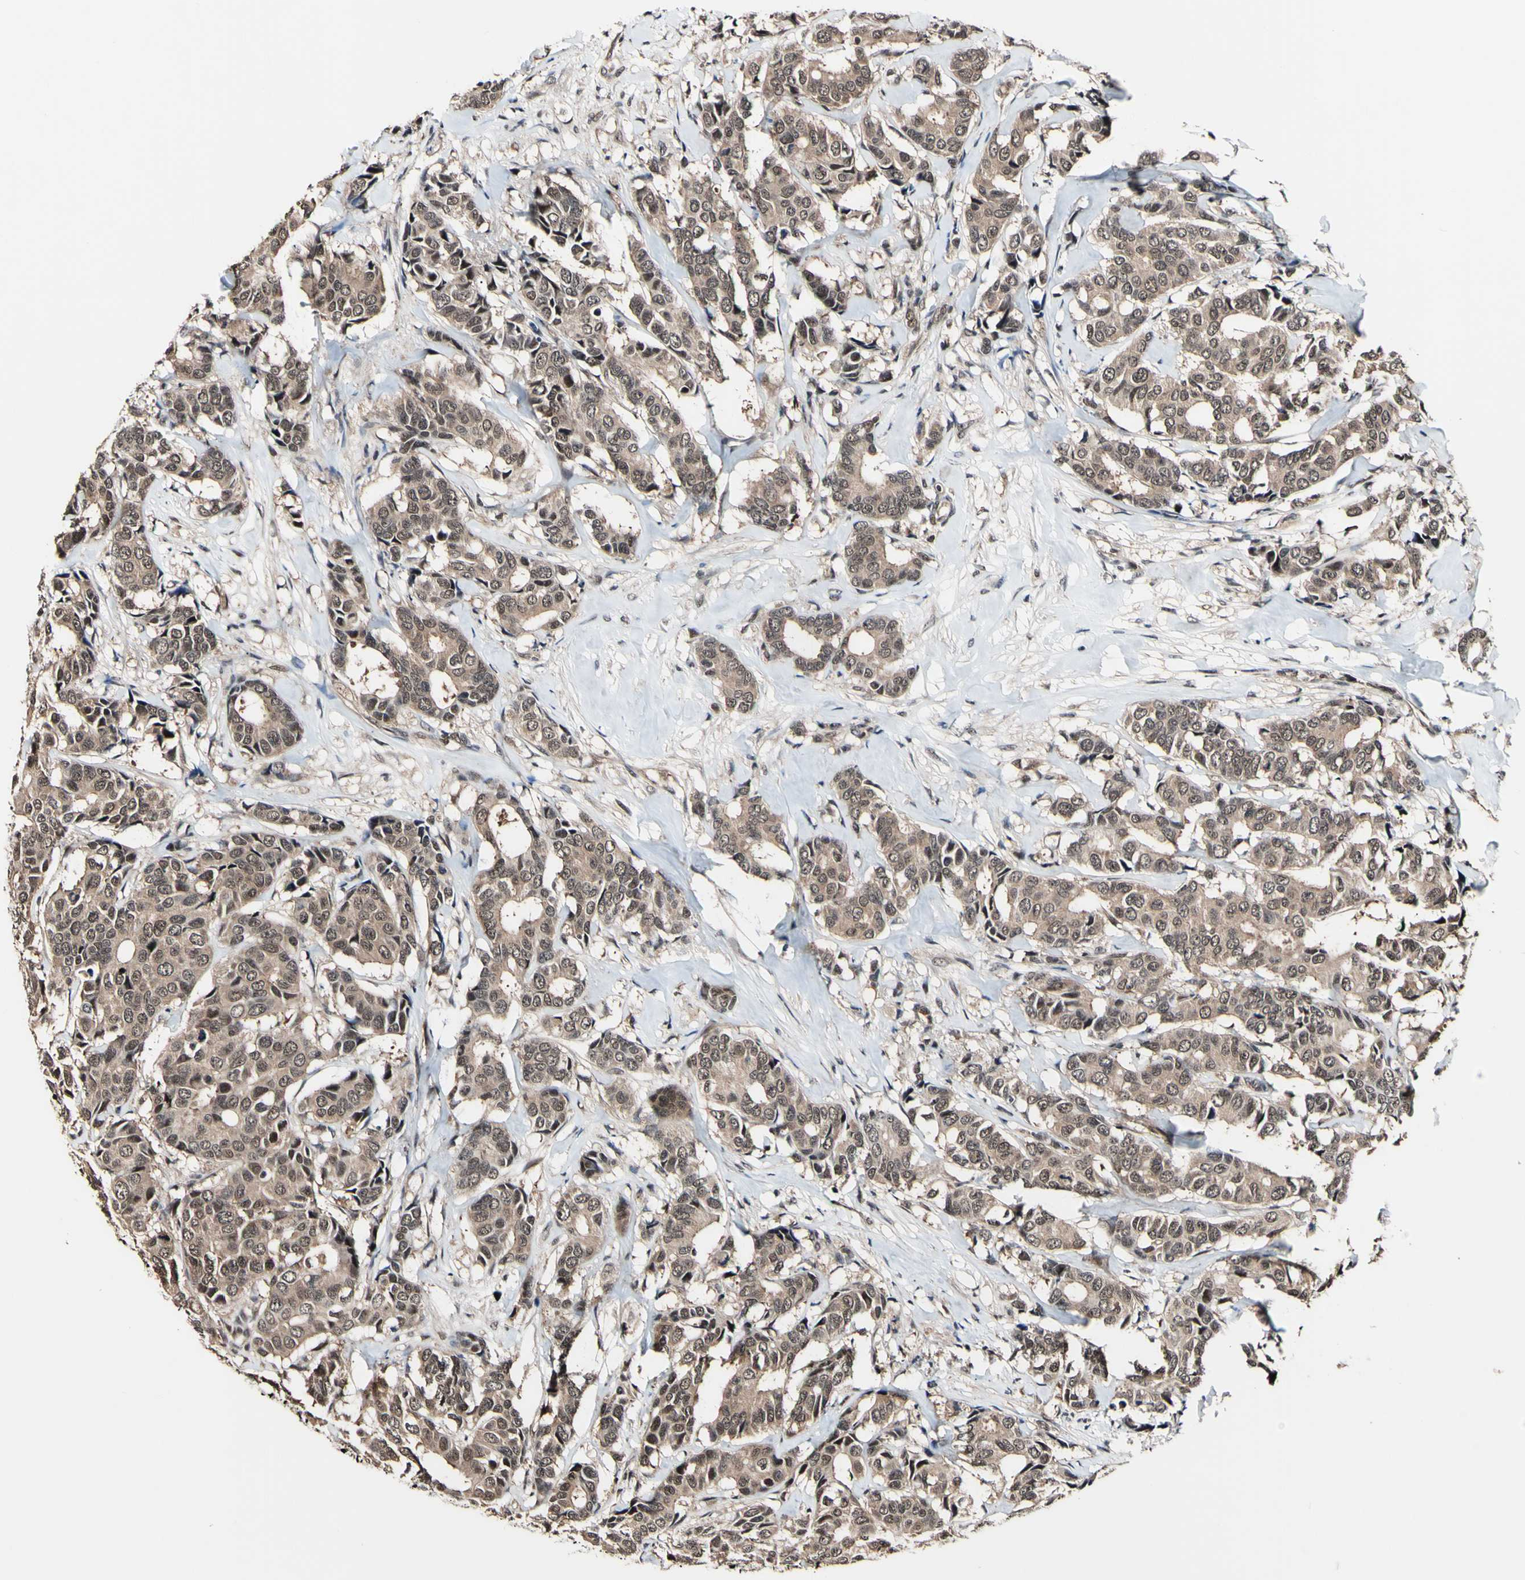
{"staining": {"intensity": "weak", "quantity": ">75%", "location": "cytoplasmic/membranous,nuclear"}, "tissue": "breast cancer", "cell_type": "Tumor cells", "image_type": "cancer", "snomed": [{"axis": "morphology", "description": "Duct carcinoma"}, {"axis": "topography", "description": "Breast"}], "caption": "DAB immunohistochemical staining of human breast infiltrating ductal carcinoma exhibits weak cytoplasmic/membranous and nuclear protein staining in approximately >75% of tumor cells.", "gene": "PSMD10", "patient": {"sex": "female", "age": 87}}